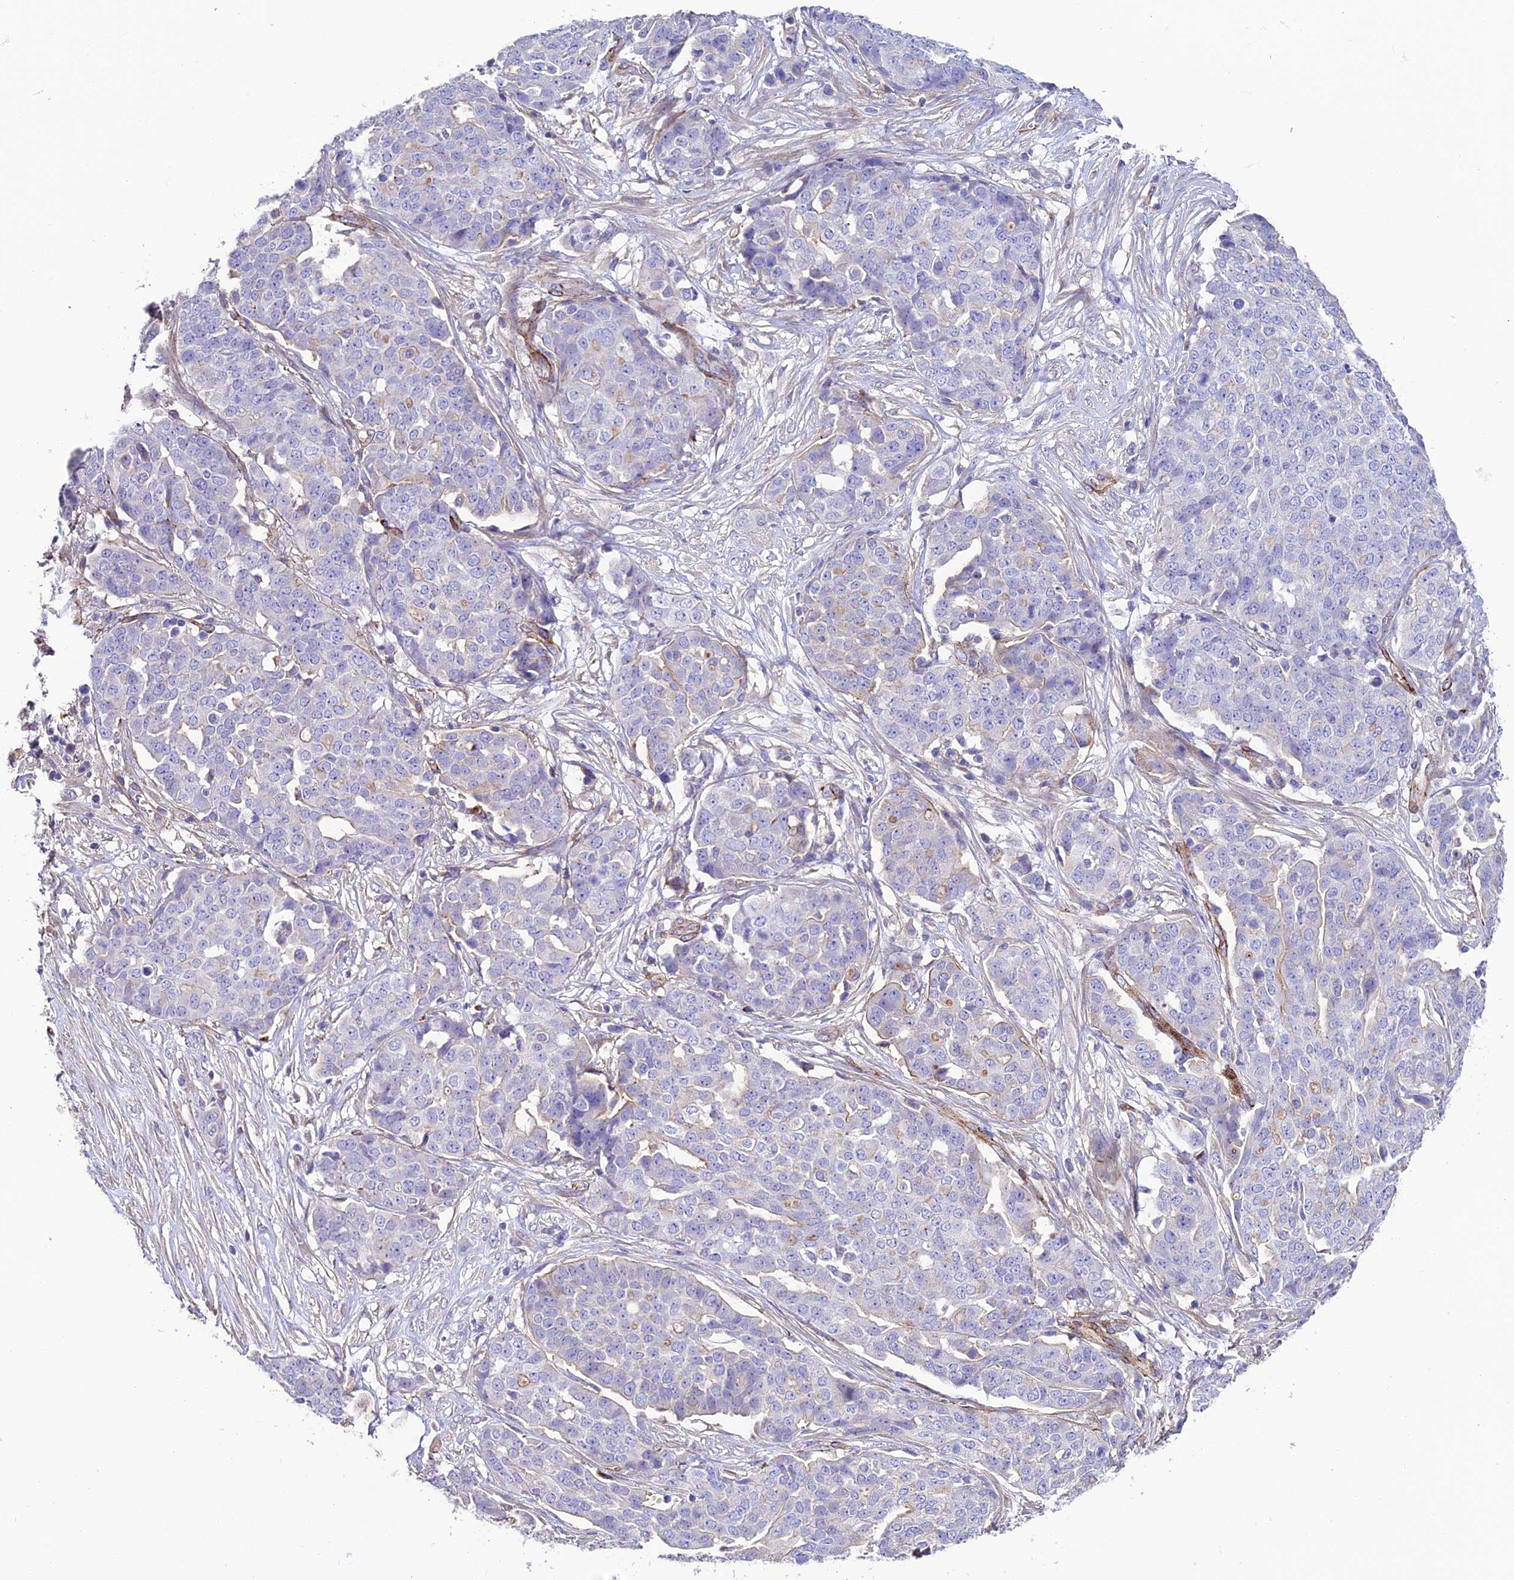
{"staining": {"intensity": "negative", "quantity": "none", "location": "none"}, "tissue": "ovarian cancer", "cell_type": "Tumor cells", "image_type": "cancer", "snomed": [{"axis": "morphology", "description": "Cystadenocarcinoma, serous, NOS"}, {"axis": "topography", "description": "Soft tissue"}, {"axis": "topography", "description": "Ovary"}], "caption": "Tumor cells show no significant protein positivity in ovarian cancer (serous cystadenocarcinoma).", "gene": "REX1BD", "patient": {"sex": "female", "age": 57}}